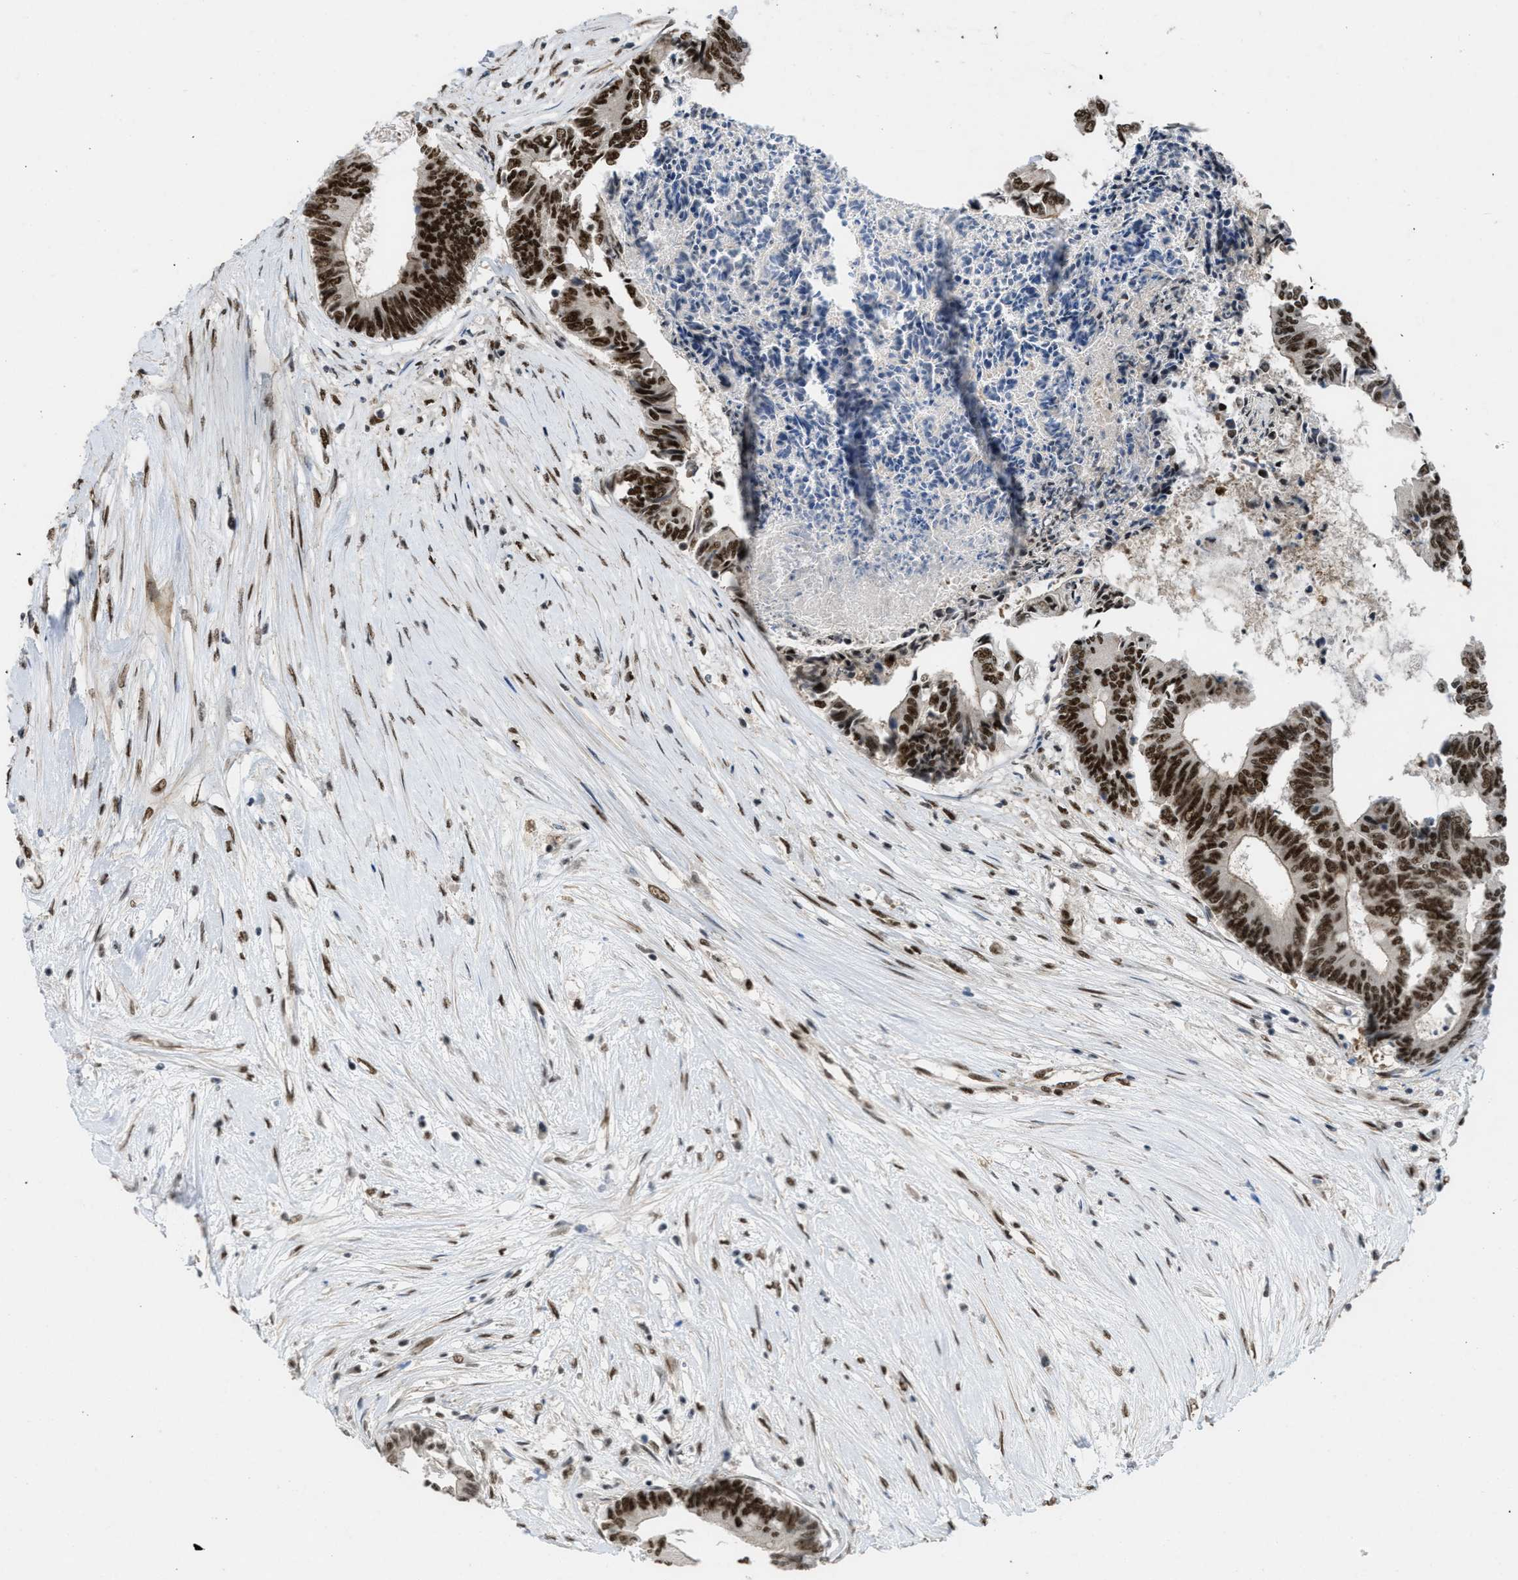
{"staining": {"intensity": "strong", "quantity": ">75%", "location": "nuclear"}, "tissue": "colorectal cancer", "cell_type": "Tumor cells", "image_type": "cancer", "snomed": [{"axis": "morphology", "description": "Adenocarcinoma, NOS"}, {"axis": "topography", "description": "Rectum"}], "caption": "Protein expression analysis of adenocarcinoma (colorectal) shows strong nuclear positivity in about >75% of tumor cells. (Stains: DAB in brown, nuclei in blue, Microscopy: brightfield microscopy at high magnification).", "gene": "CDT1", "patient": {"sex": "male", "age": 63}}